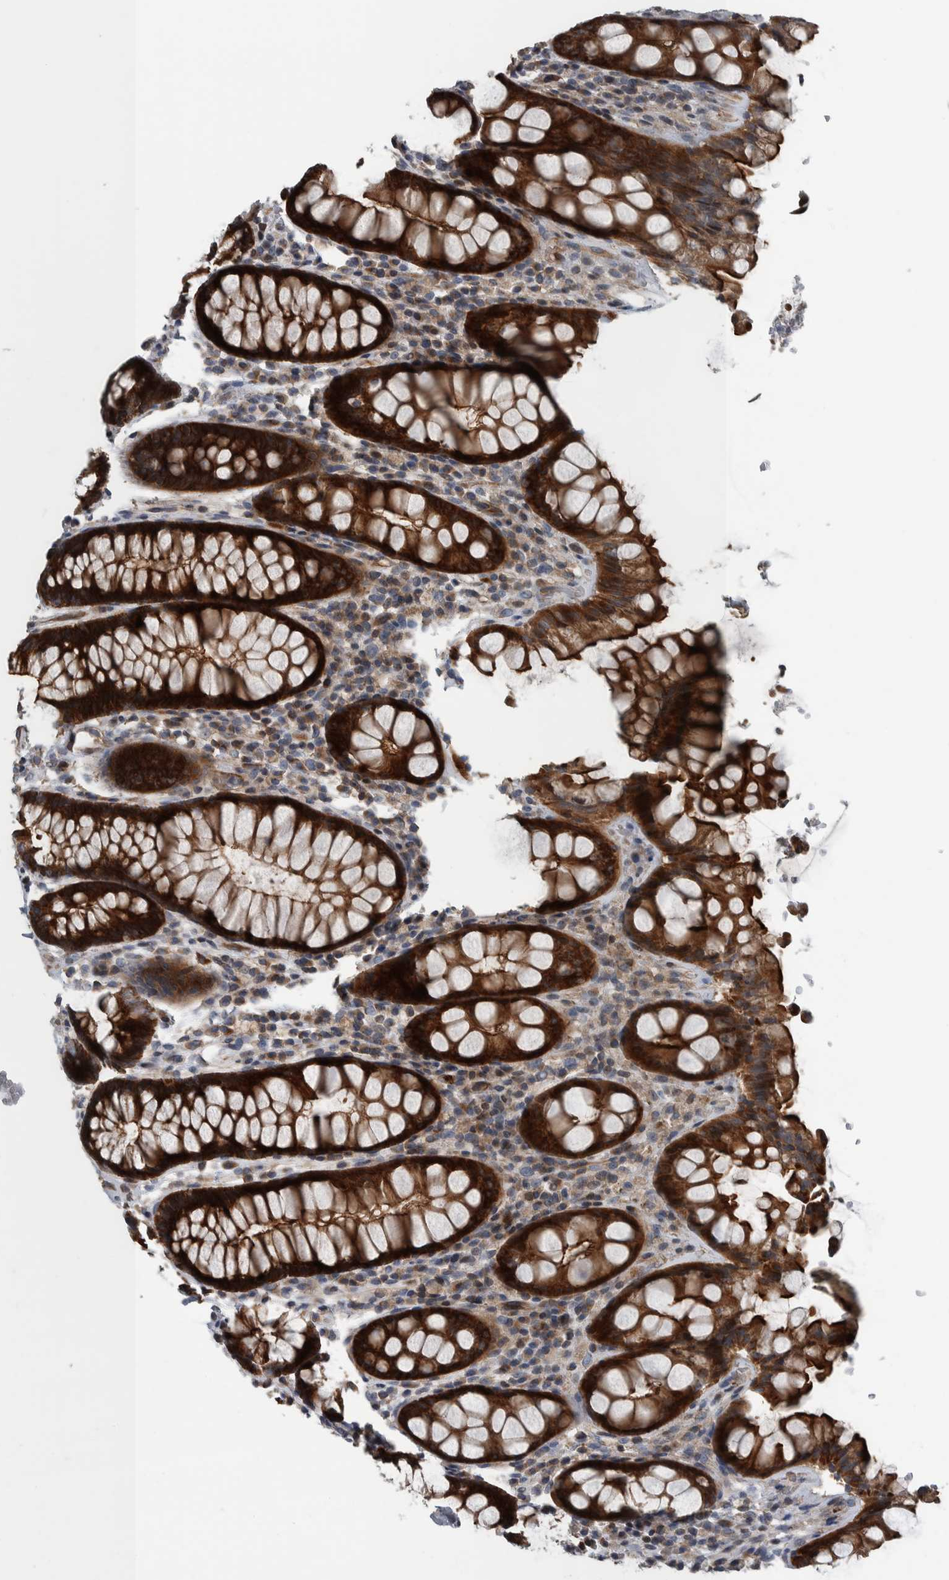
{"staining": {"intensity": "strong", "quantity": ">75%", "location": "cytoplasmic/membranous"}, "tissue": "rectum", "cell_type": "Glandular cells", "image_type": "normal", "snomed": [{"axis": "morphology", "description": "Normal tissue, NOS"}, {"axis": "topography", "description": "Rectum"}], "caption": "Normal rectum shows strong cytoplasmic/membranous positivity in approximately >75% of glandular cells.", "gene": "BAIAP2L1", "patient": {"sex": "male", "age": 64}}